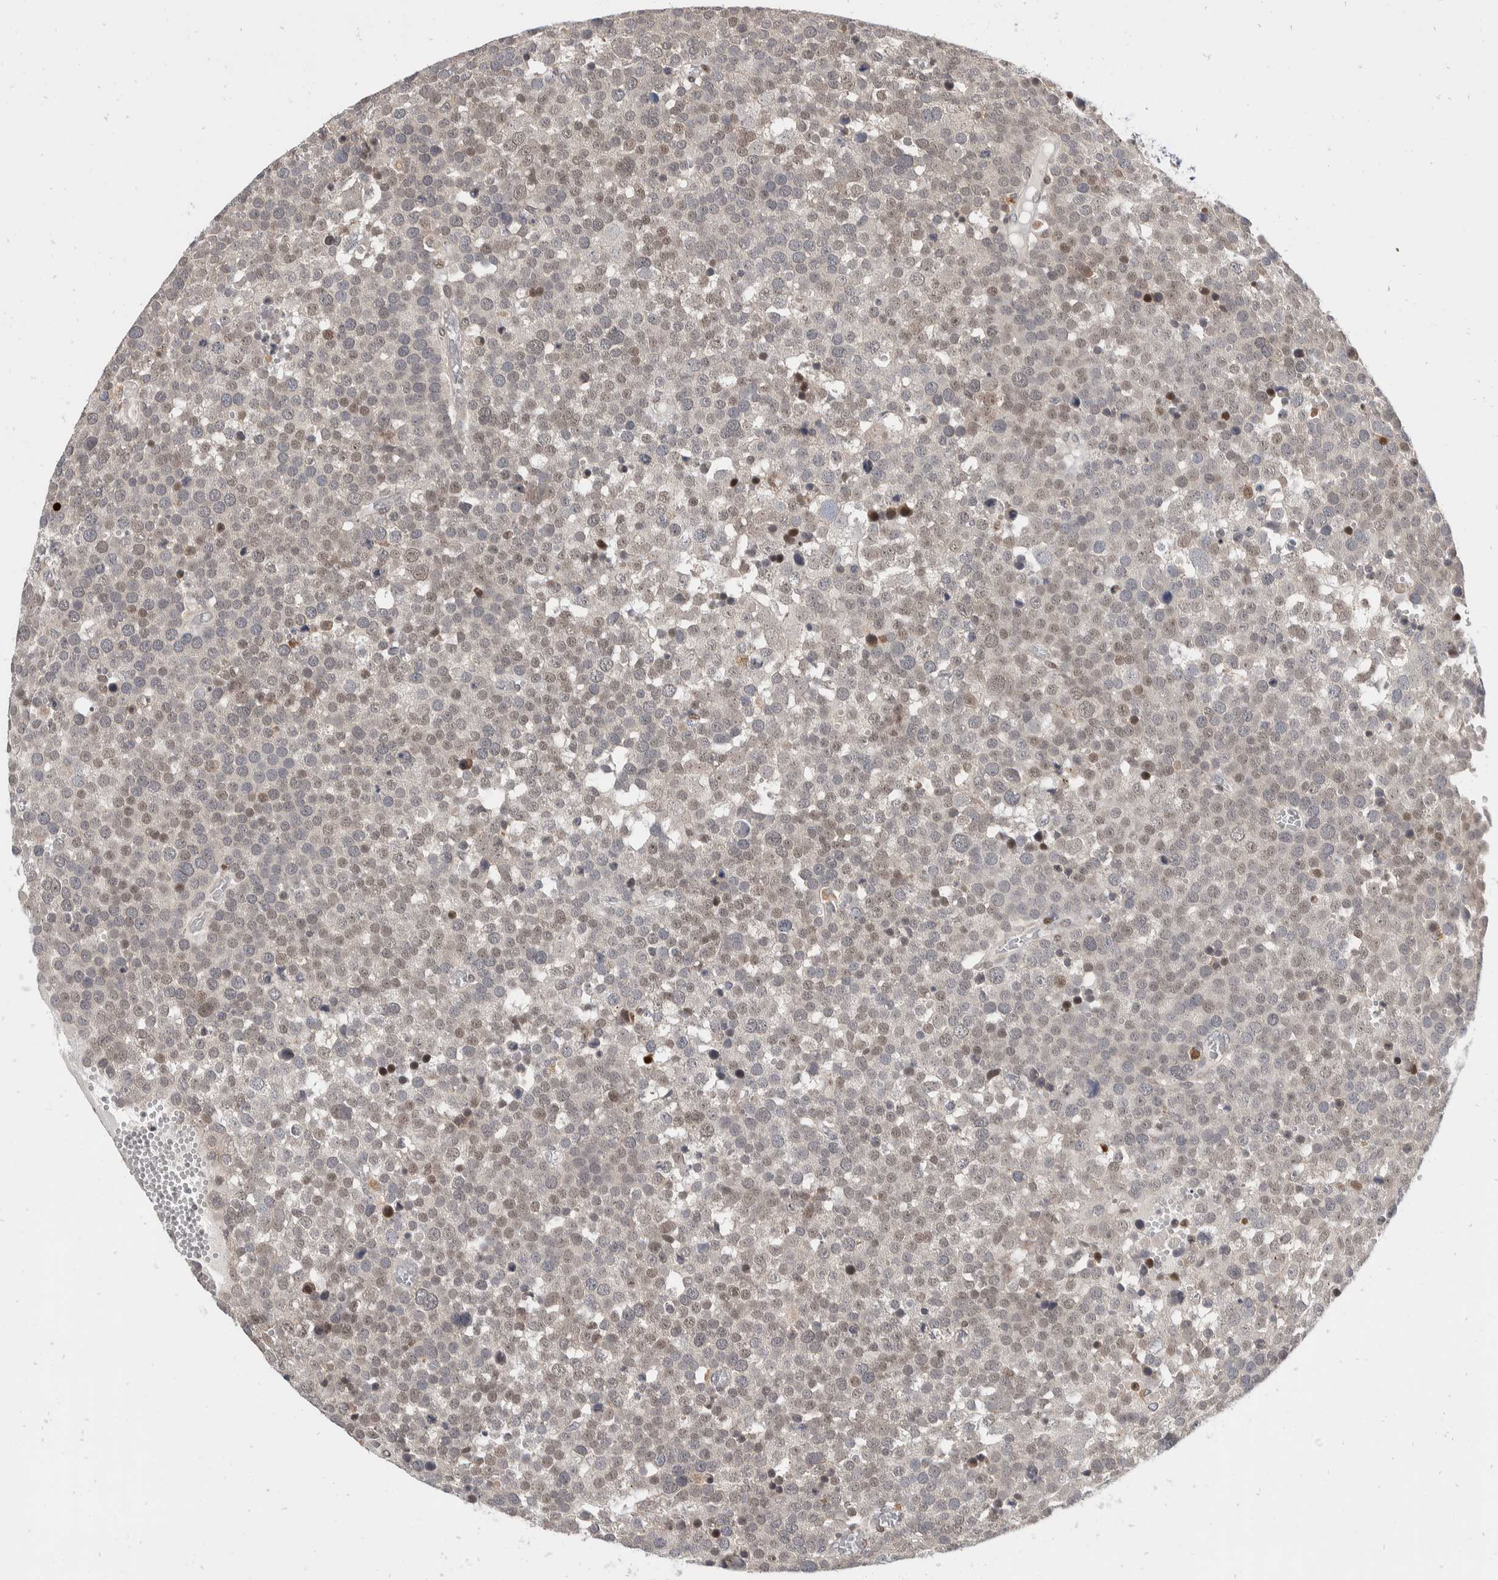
{"staining": {"intensity": "weak", "quantity": ">75%", "location": "nuclear"}, "tissue": "testis cancer", "cell_type": "Tumor cells", "image_type": "cancer", "snomed": [{"axis": "morphology", "description": "Seminoma, NOS"}, {"axis": "topography", "description": "Testis"}], "caption": "Immunohistochemical staining of human testis cancer reveals low levels of weak nuclear staining in about >75% of tumor cells.", "gene": "ZNF703", "patient": {"sex": "male", "age": 71}}